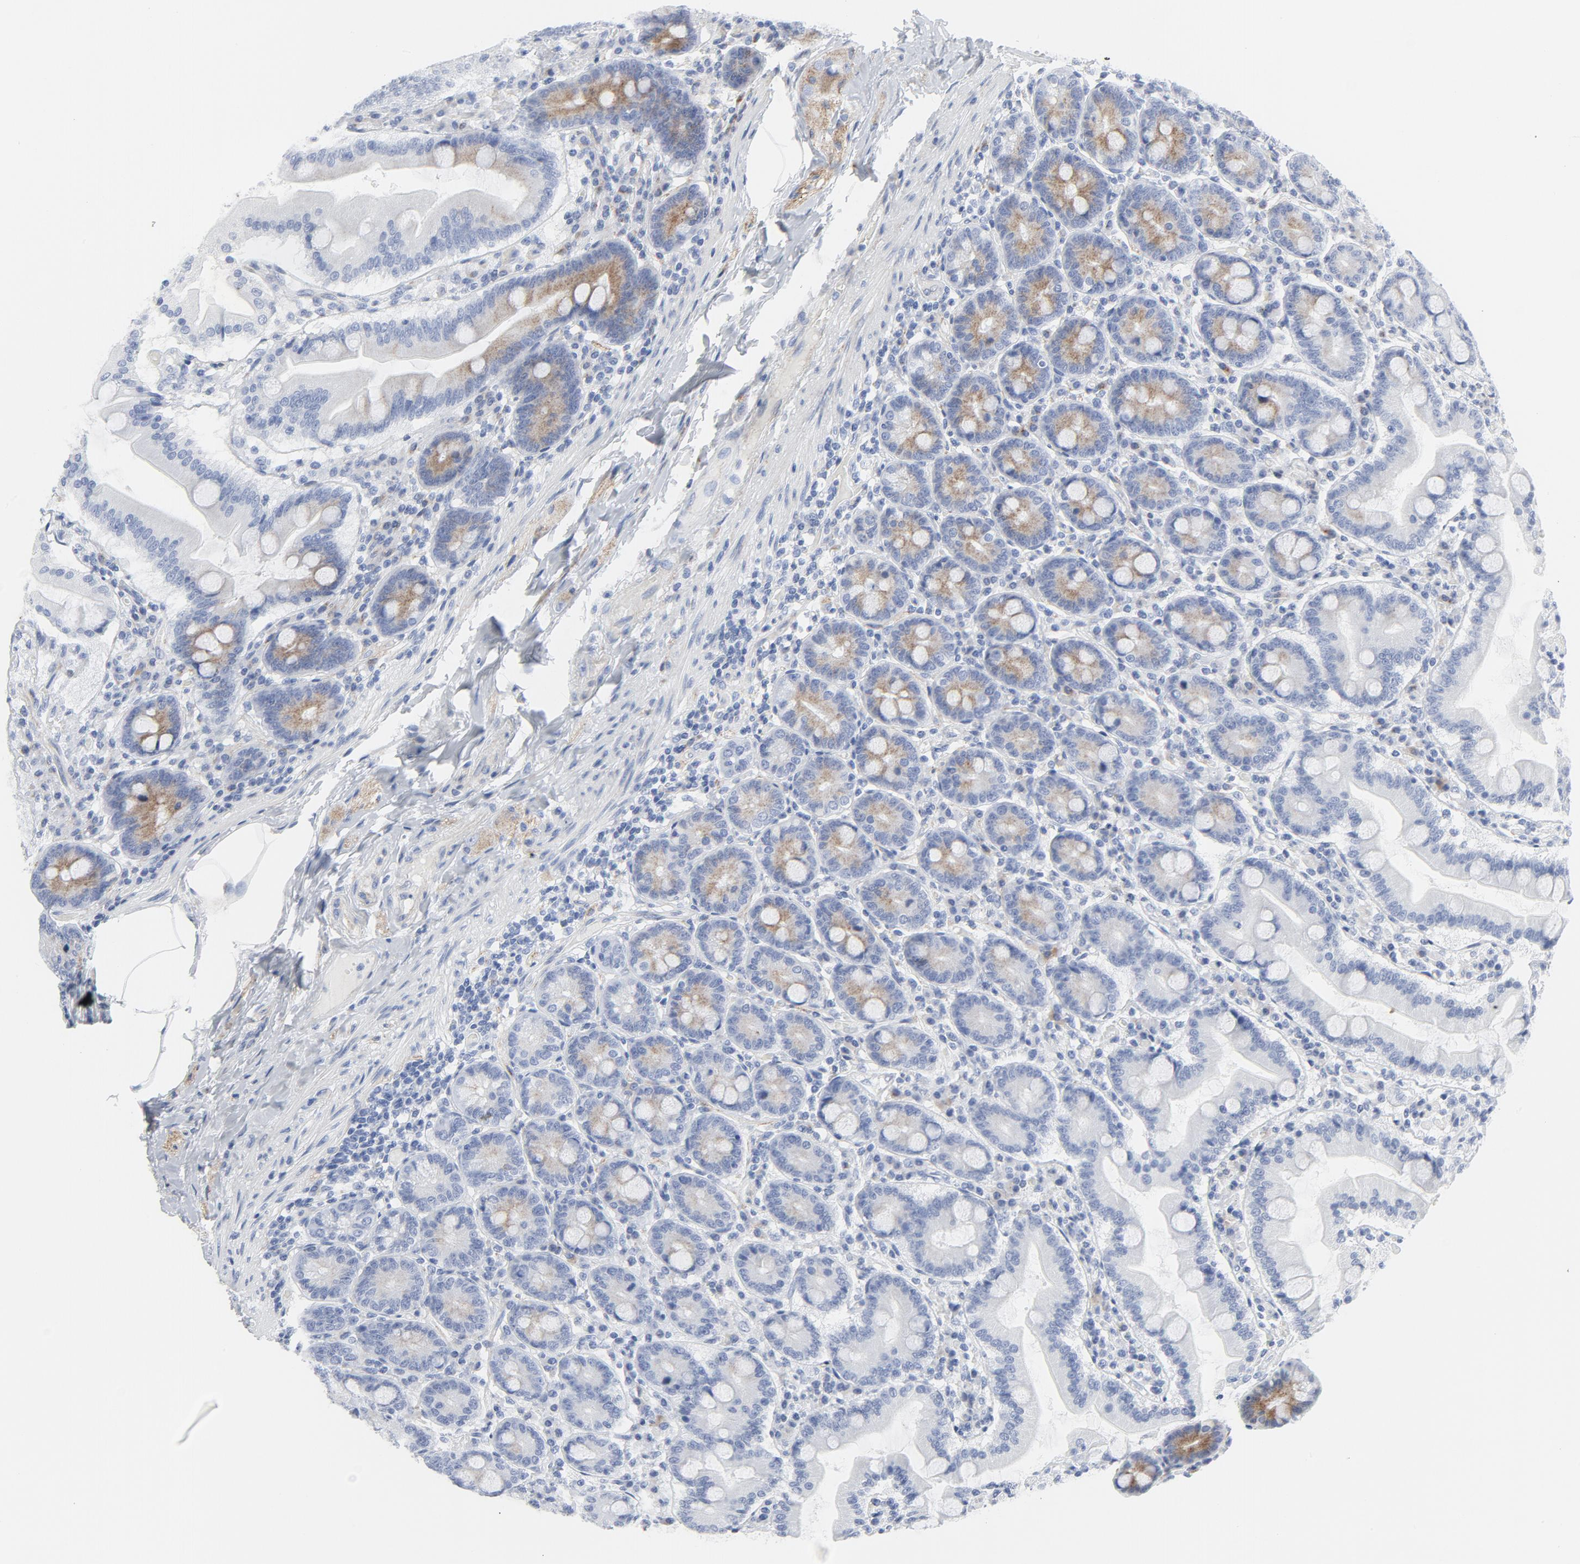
{"staining": {"intensity": "moderate", "quantity": "25%-75%", "location": "cytoplasmic/membranous"}, "tissue": "duodenum", "cell_type": "Glandular cells", "image_type": "normal", "snomed": [{"axis": "morphology", "description": "Normal tissue, NOS"}, {"axis": "topography", "description": "Duodenum"}], "caption": "Immunohistochemistry (IHC) histopathology image of normal duodenum: human duodenum stained using immunohistochemistry reveals medium levels of moderate protein expression localized specifically in the cytoplasmic/membranous of glandular cells, appearing as a cytoplasmic/membranous brown color.", "gene": "TUBB1", "patient": {"sex": "female", "age": 64}}